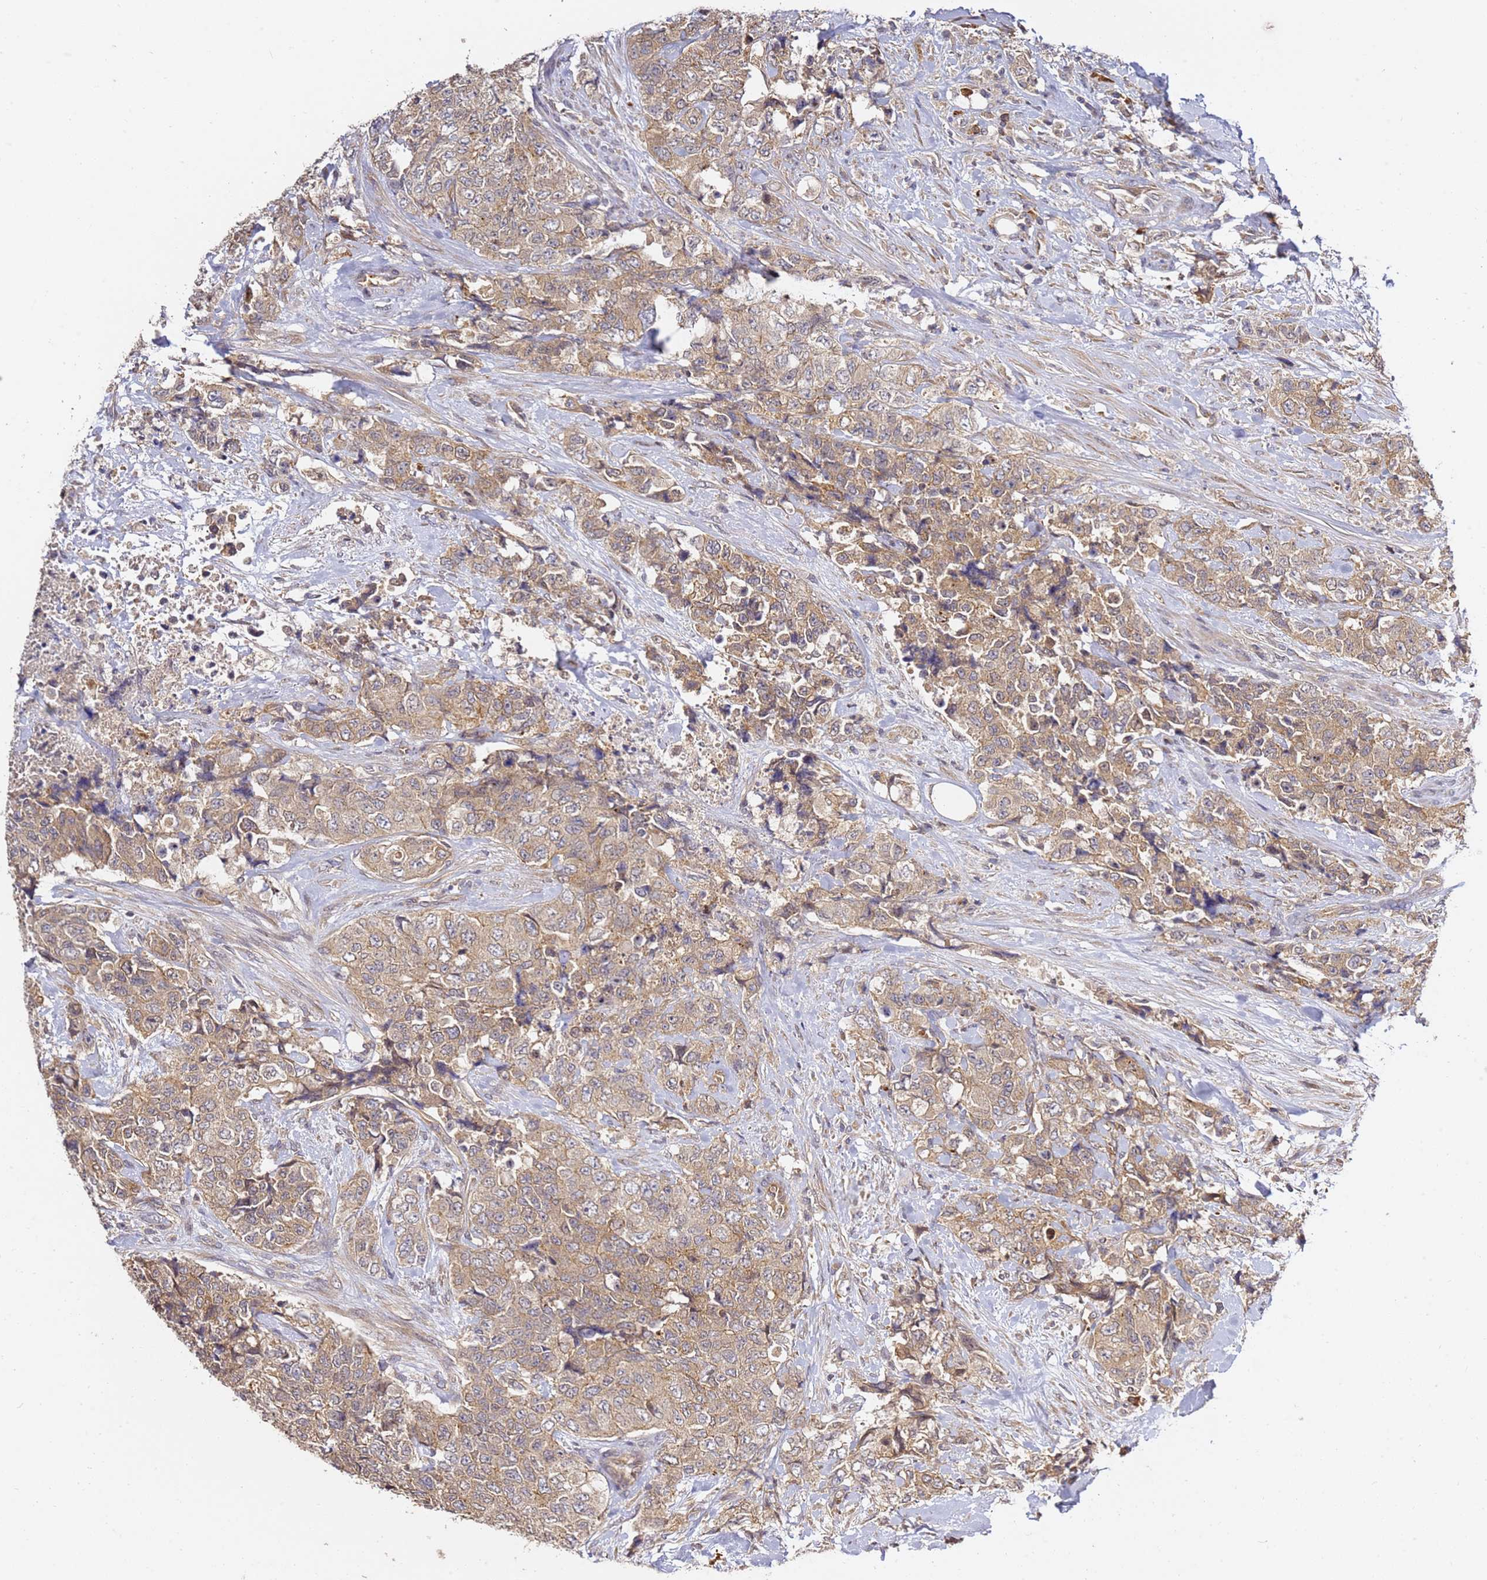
{"staining": {"intensity": "moderate", "quantity": ">75%", "location": "cytoplasmic/membranous"}, "tissue": "urothelial cancer", "cell_type": "Tumor cells", "image_type": "cancer", "snomed": [{"axis": "morphology", "description": "Urothelial carcinoma, High grade"}, {"axis": "topography", "description": "Urinary bladder"}], "caption": "Moderate cytoplasmic/membranous protein staining is identified in approximately >75% of tumor cells in urothelial carcinoma (high-grade). The protein of interest is shown in brown color, while the nuclei are stained blue.", "gene": "OSBPL2", "patient": {"sex": "female", "age": 78}}